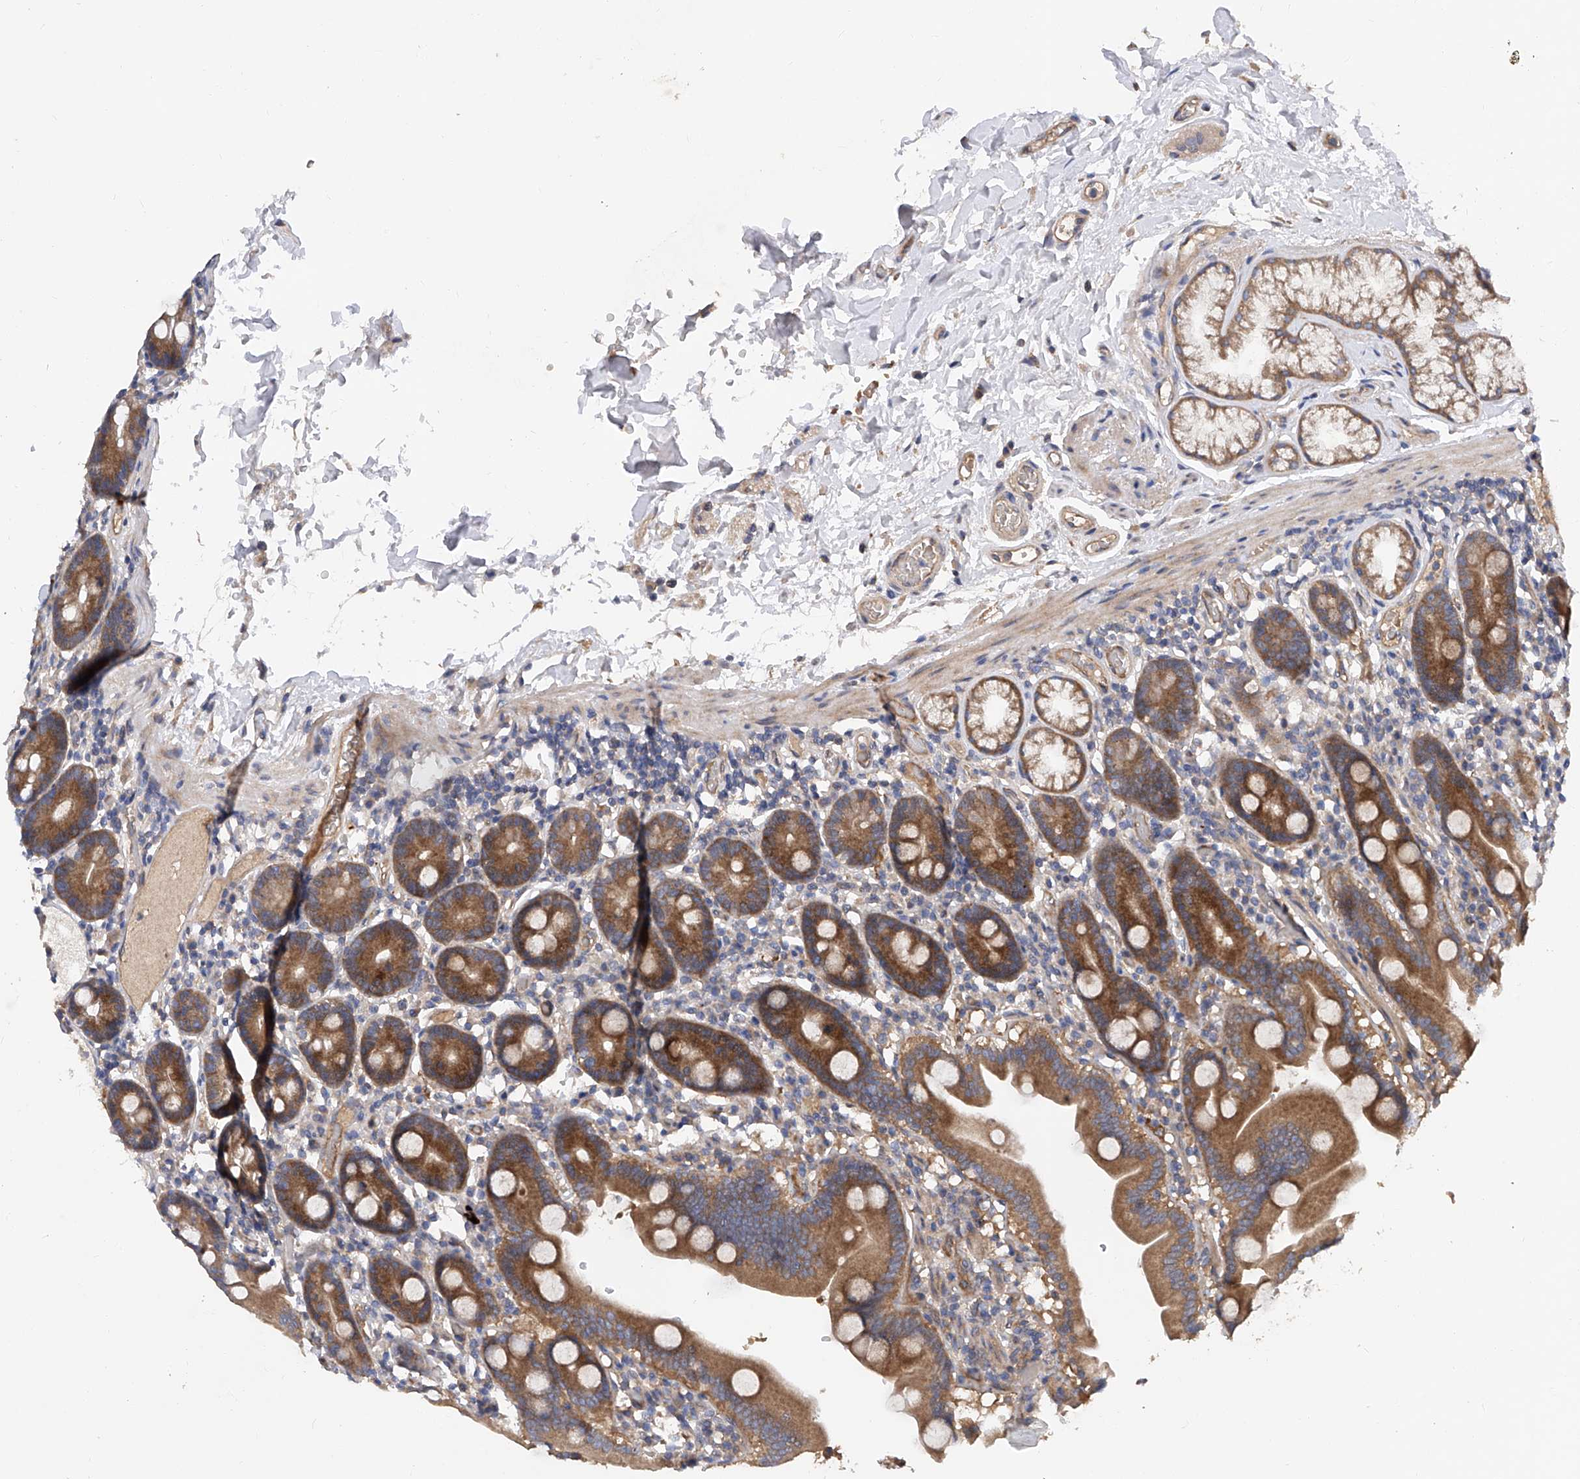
{"staining": {"intensity": "moderate", "quantity": ">75%", "location": "cytoplasmic/membranous"}, "tissue": "duodenum", "cell_type": "Glandular cells", "image_type": "normal", "snomed": [{"axis": "morphology", "description": "Normal tissue, NOS"}, {"axis": "topography", "description": "Duodenum"}], "caption": "Immunohistochemical staining of unremarkable duodenum exhibits >75% levels of moderate cytoplasmic/membranous protein expression in approximately >75% of glandular cells. Using DAB (brown) and hematoxylin (blue) stains, captured at high magnification using brightfield microscopy.", "gene": "PTK2", "patient": {"sex": "male", "age": 55}}